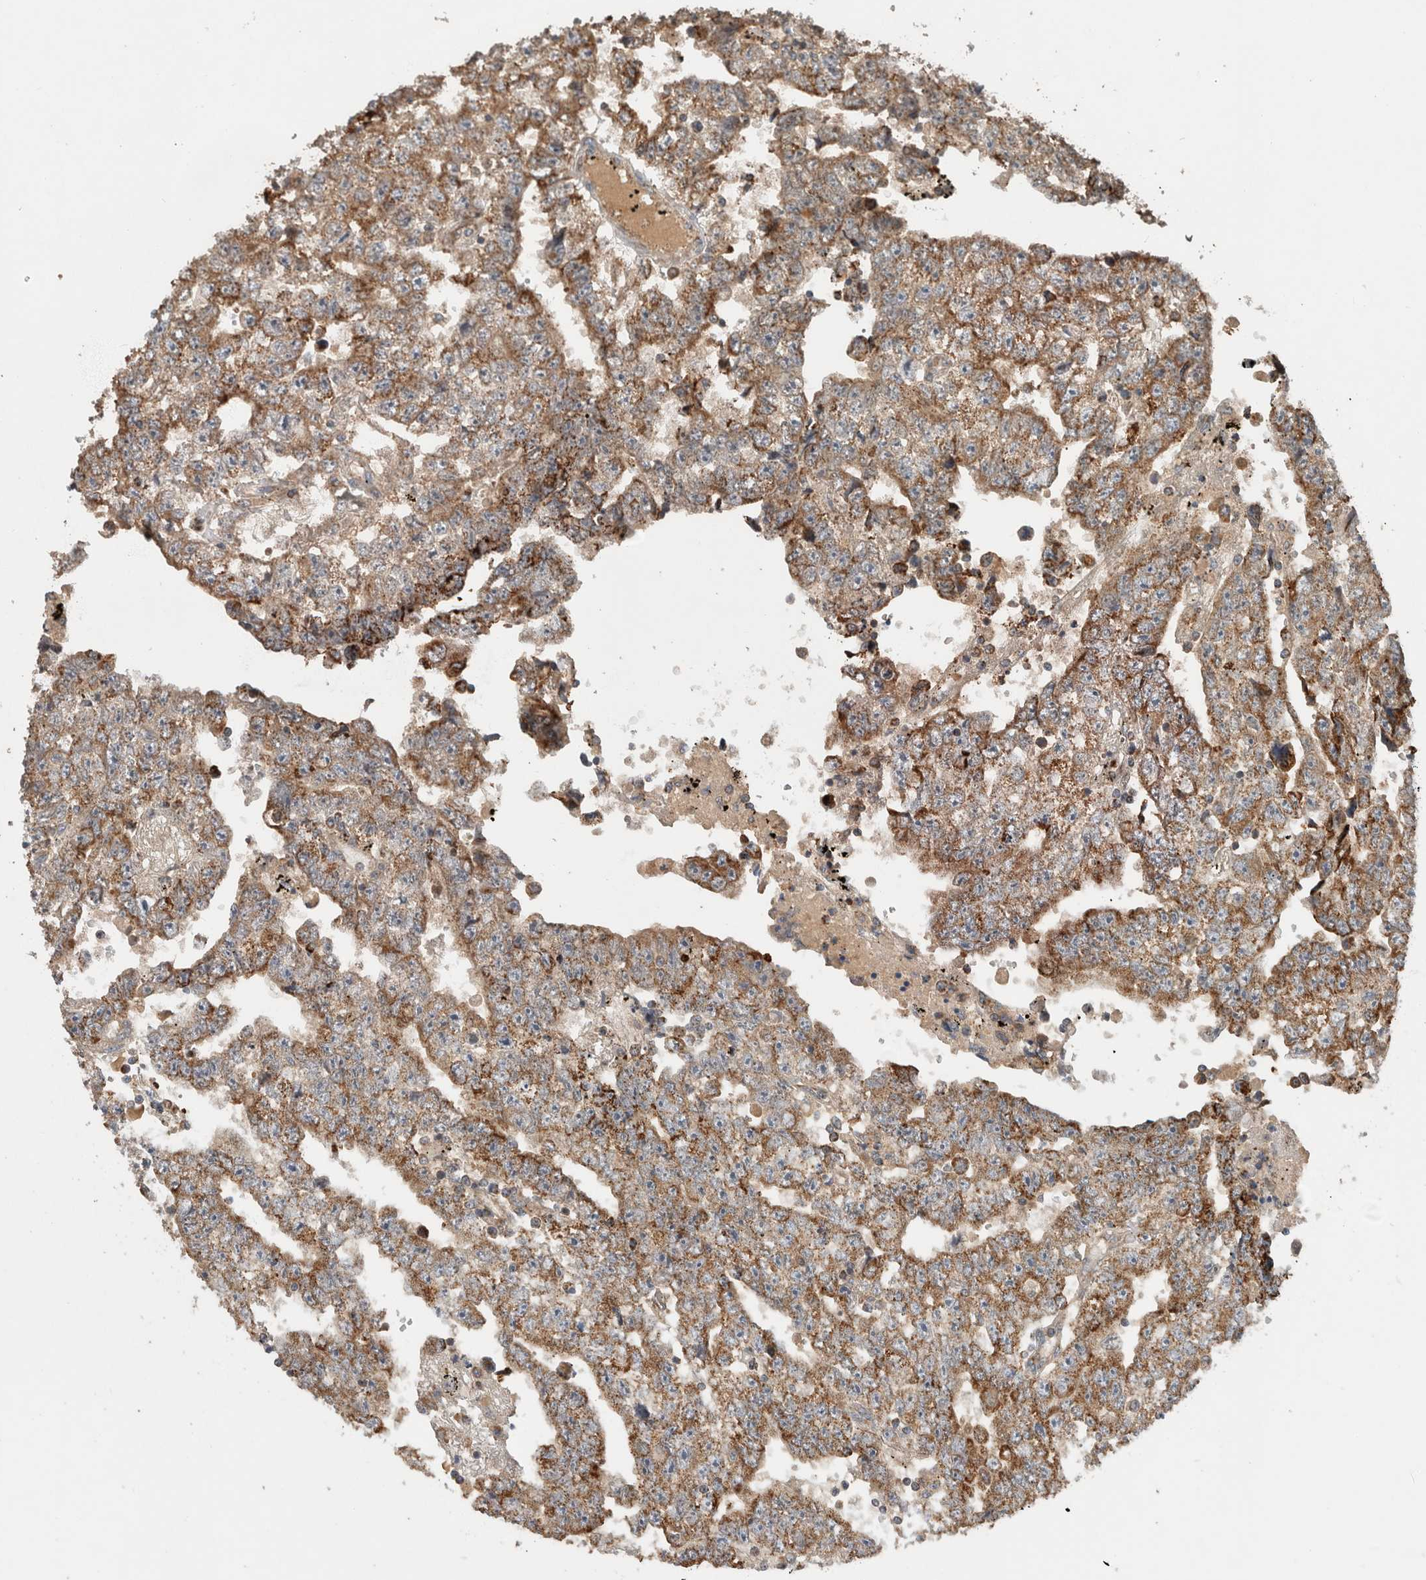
{"staining": {"intensity": "moderate", "quantity": ">75%", "location": "cytoplasmic/membranous"}, "tissue": "testis cancer", "cell_type": "Tumor cells", "image_type": "cancer", "snomed": [{"axis": "morphology", "description": "Carcinoma, Embryonal, NOS"}, {"axis": "topography", "description": "Testis"}], "caption": "An IHC photomicrograph of tumor tissue is shown. Protein staining in brown shows moderate cytoplasmic/membranous positivity in testis embryonal carcinoma within tumor cells.", "gene": "AMPD1", "patient": {"sex": "male", "age": 25}}